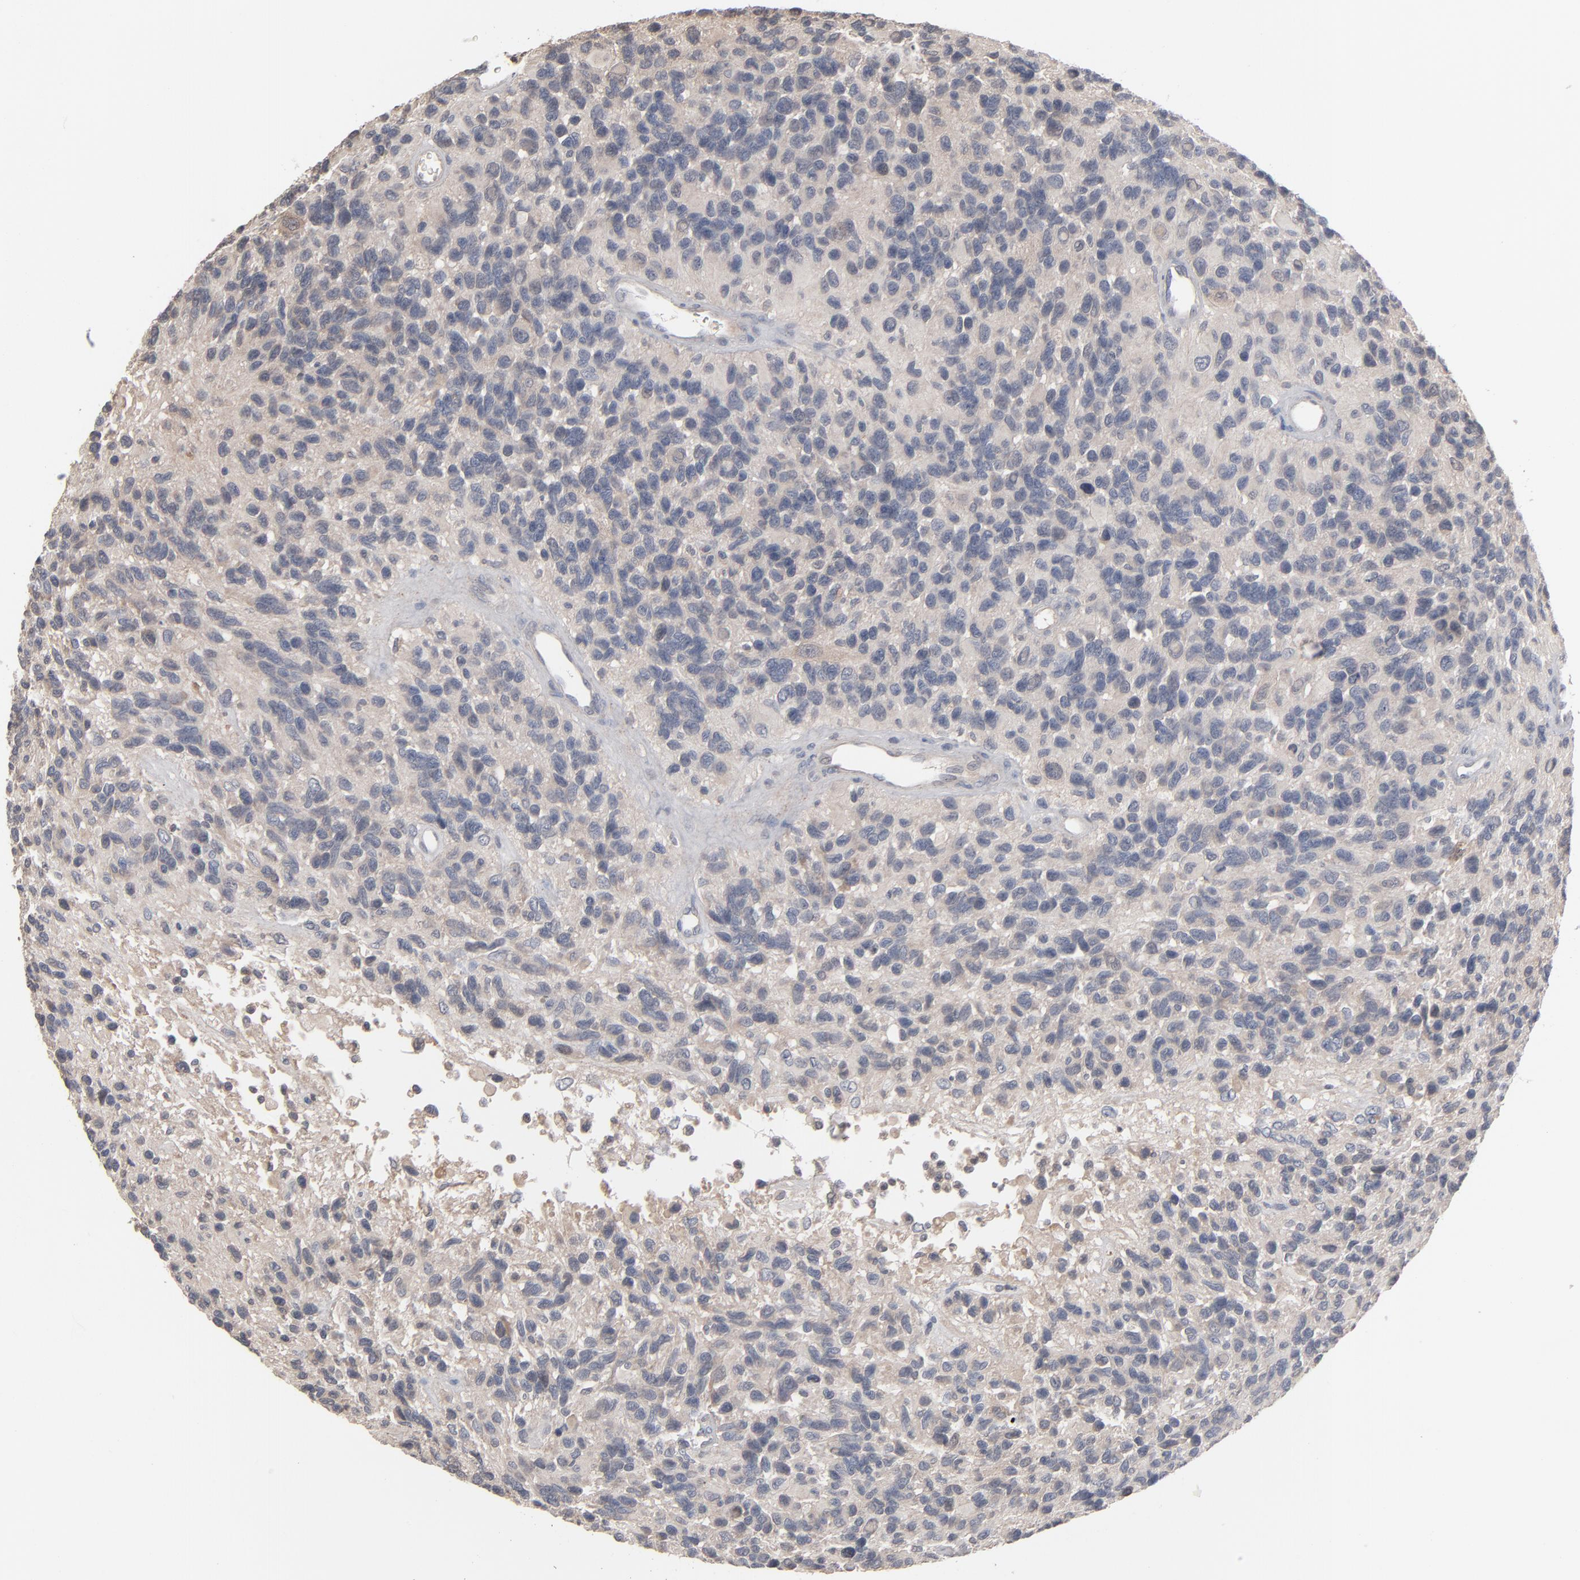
{"staining": {"intensity": "negative", "quantity": "none", "location": "none"}, "tissue": "glioma", "cell_type": "Tumor cells", "image_type": "cancer", "snomed": [{"axis": "morphology", "description": "Glioma, malignant, High grade"}, {"axis": "topography", "description": "Brain"}], "caption": "Tumor cells are negative for protein expression in human glioma. (DAB (3,3'-diaminobenzidine) immunohistochemistry (IHC) visualized using brightfield microscopy, high magnification).", "gene": "STAT4", "patient": {"sex": "male", "age": 77}}